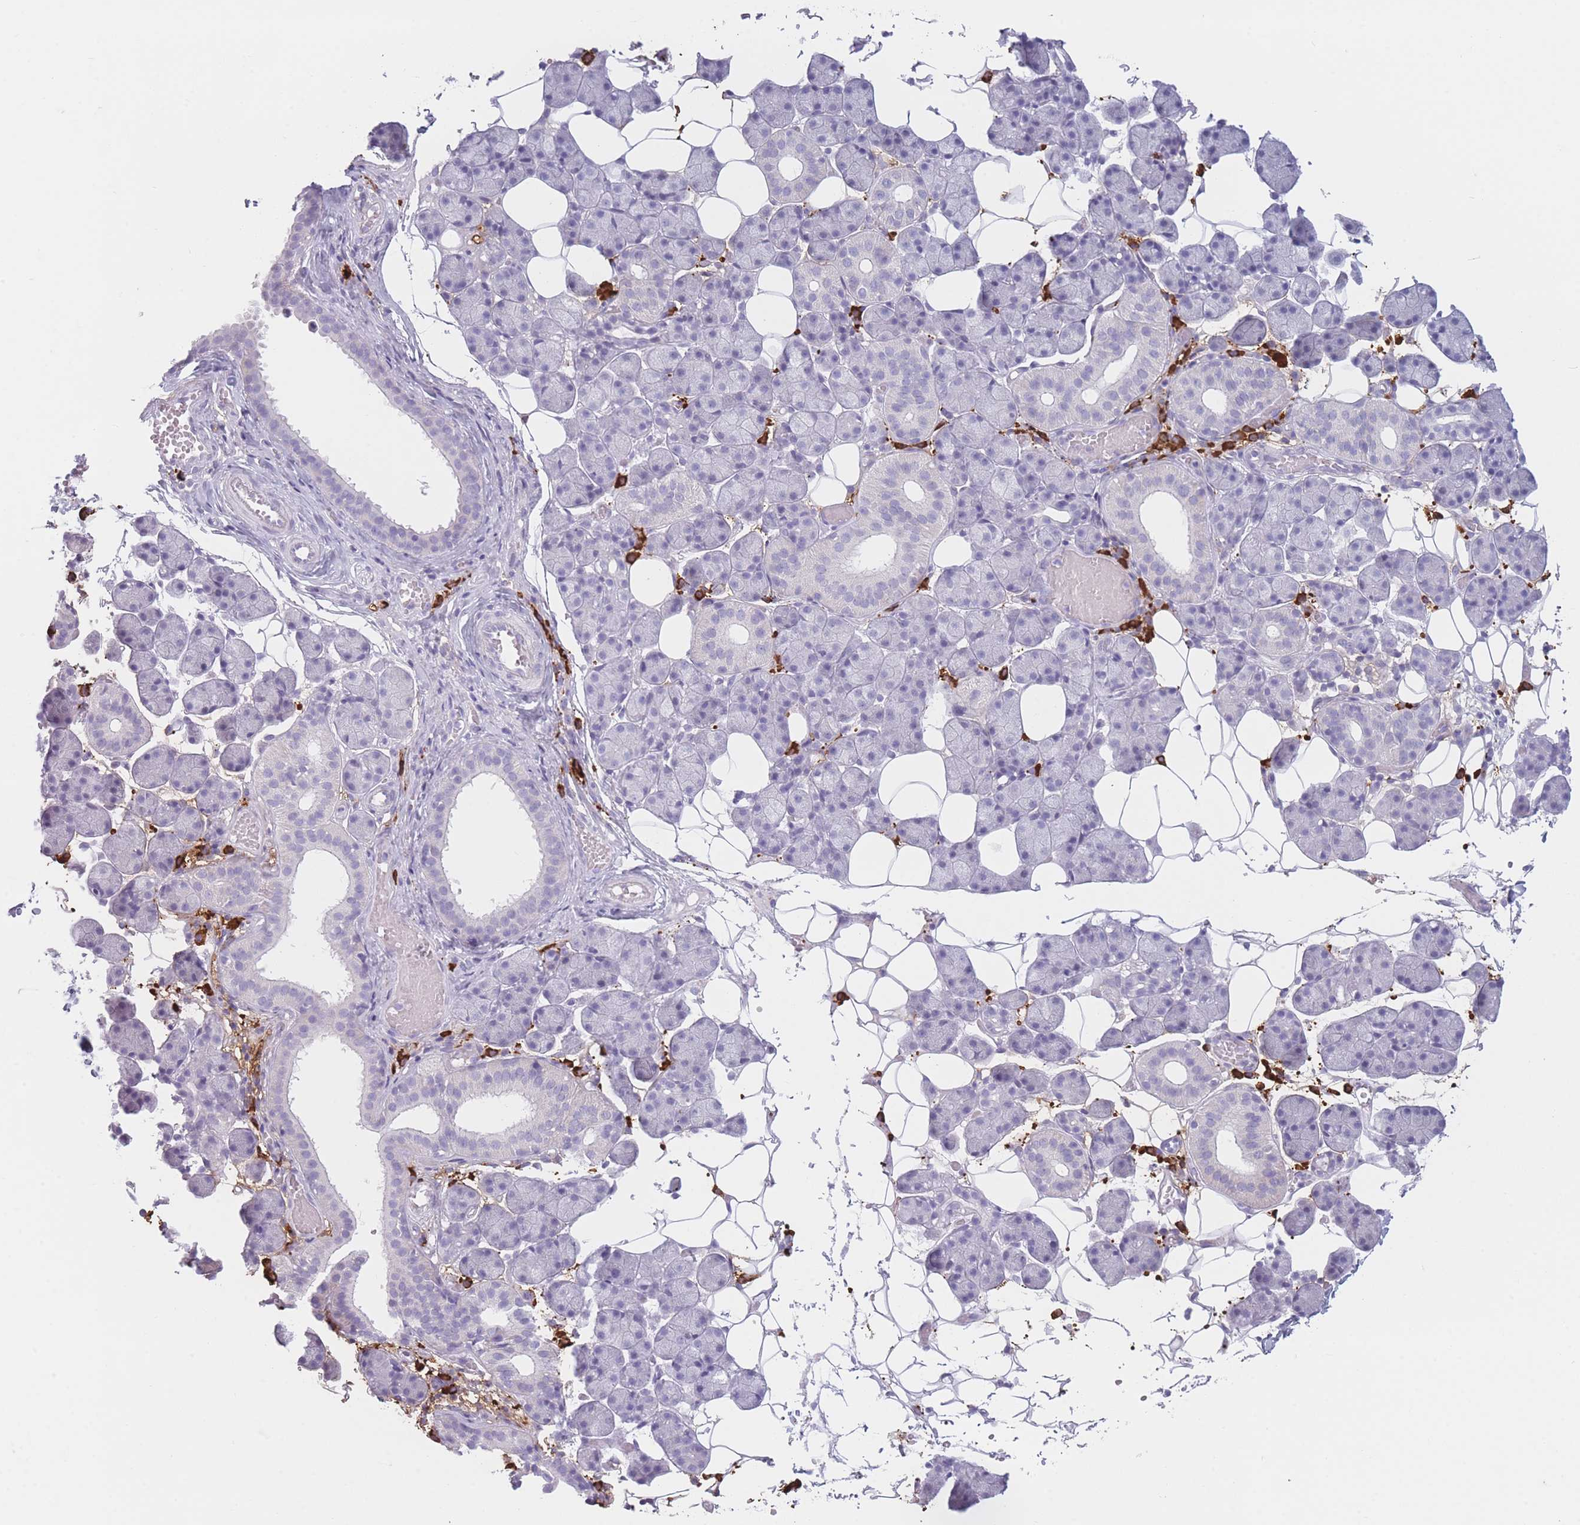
{"staining": {"intensity": "negative", "quantity": "none", "location": "none"}, "tissue": "salivary gland", "cell_type": "Glandular cells", "image_type": "normal", "snomed": [{"axis": "morphology", "description": "Normal tissue, NOS"}, {"axis": "topography", "description": "Salivary gland"}], "caption": "A high-resolution photomicrograph shows IHC staining of normal salivary gland, which exhibits no significant expression in glandular cells.", "gene": "PLEKHG2", "patient": {"sex": "female", "age": 33}}